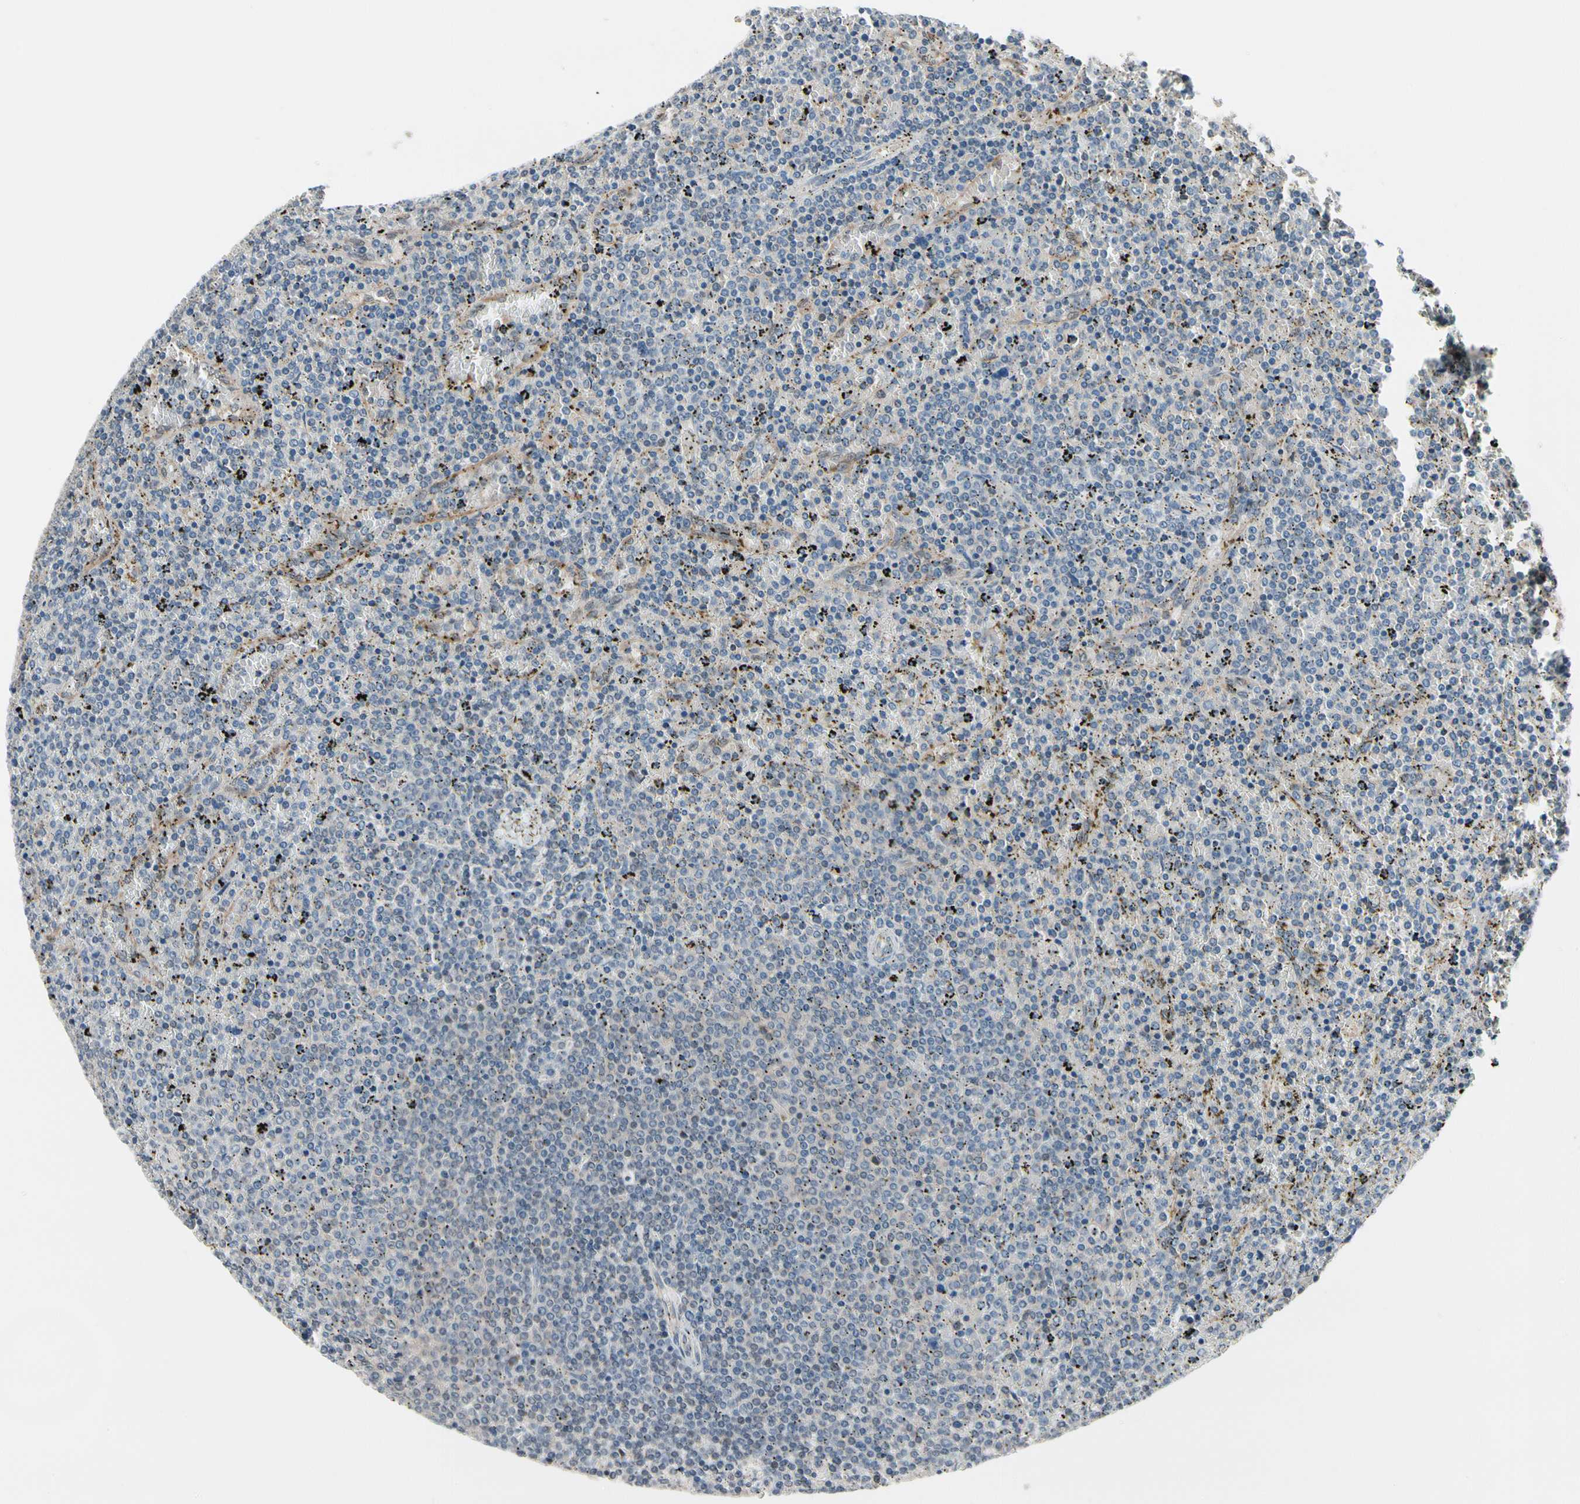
{"staining": {"intensity": "weak", "quantity": ">75%", "location": "cytoplasmic/membranous"}, "tissue": "lymphoma", "cell_type": "Tumor cells", "image_type": "cancer", "snomed": [{"axis": "morphology", "description": "Malignant lymphoma, non-Hodgkin's type, Low grade"}, {"axis": "topography", "description": "Spleen"}], "caption": "High-magnification brightfield microscopy of low-grade malignant lymphoma, non-Hodgkin's type stained with DAB (brown) and counterstained with hematoxylin (blue). tumor cells exhibit weak cytoplasmic/membranous positivity is identified in approximately>75% of cells.", "gene": "PRDX6", "patient": {"sex": "female", "age": 77}}